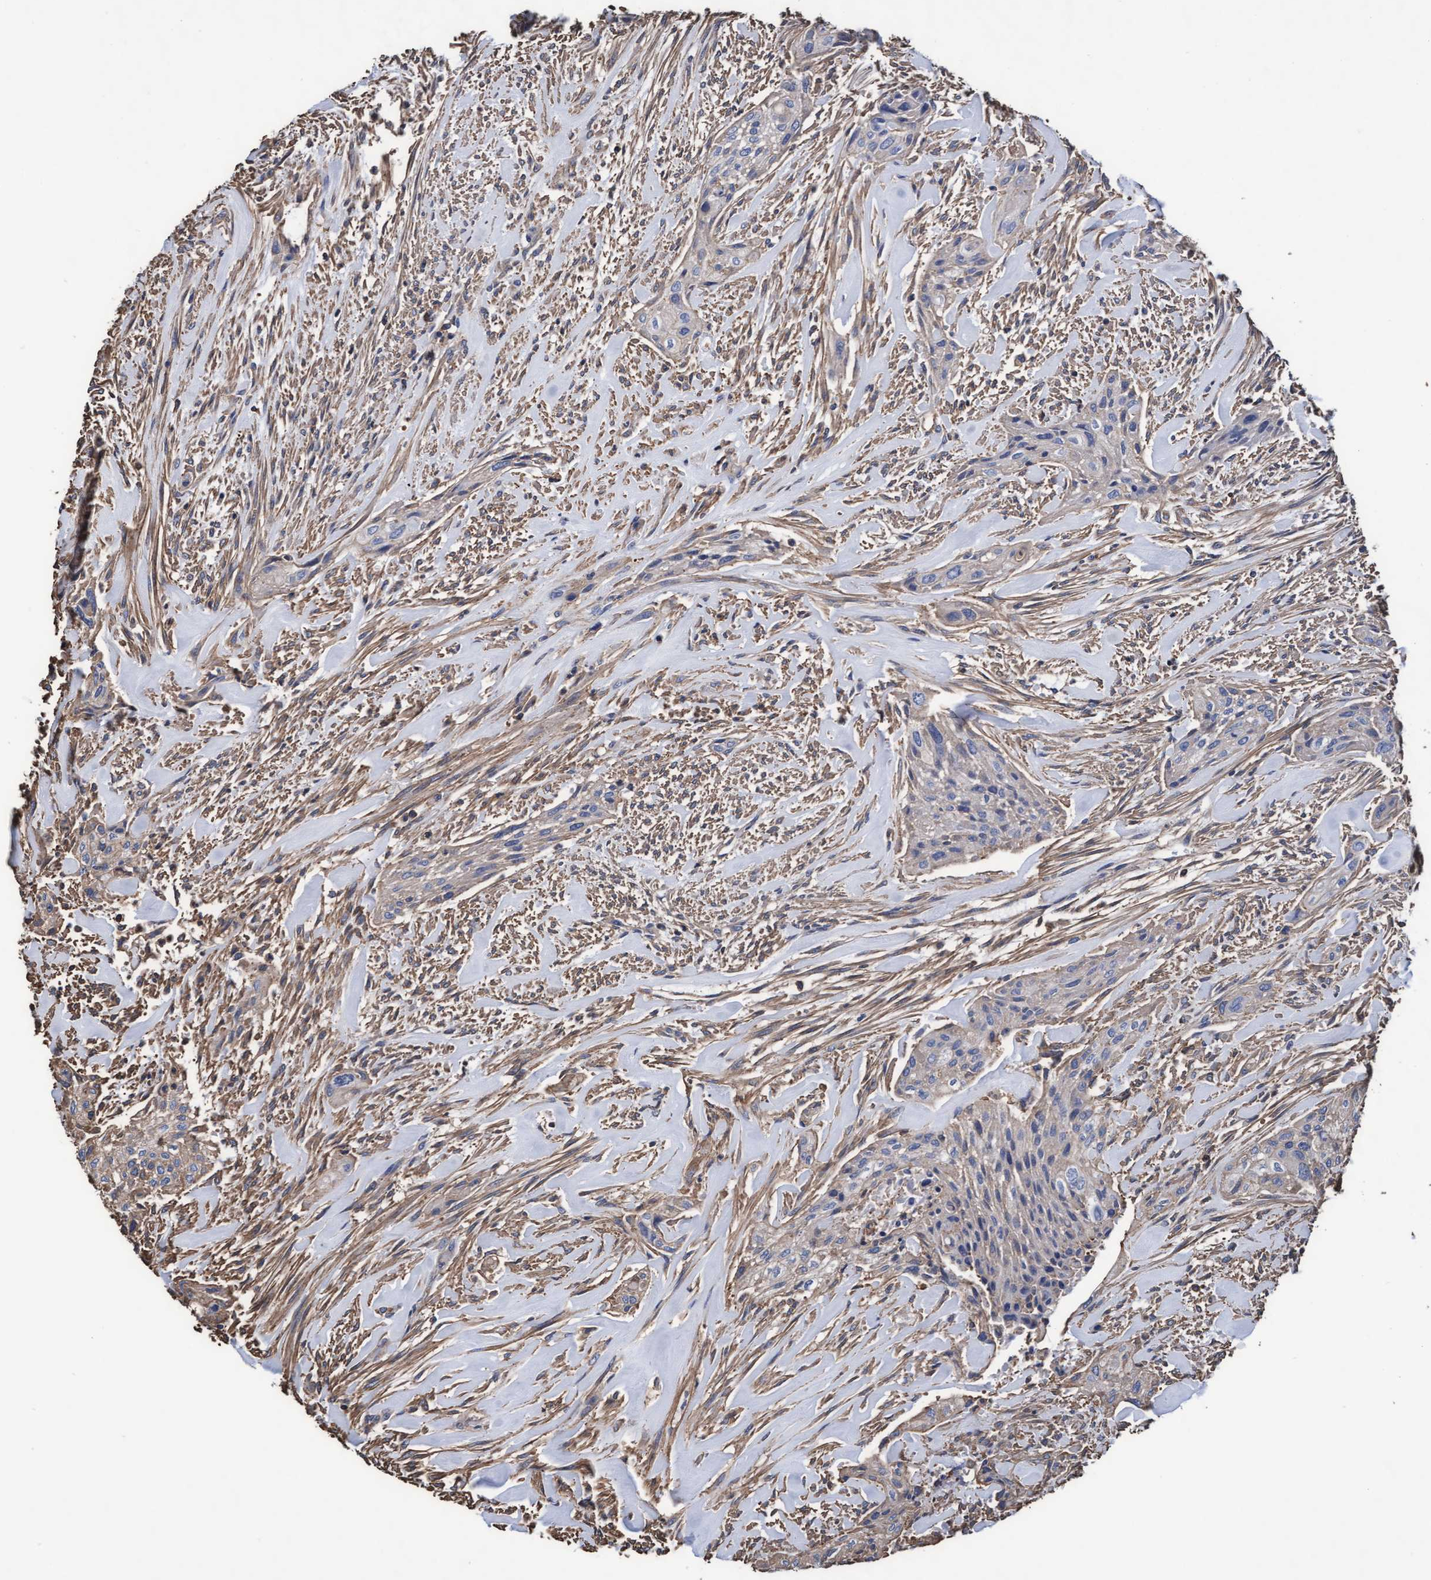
{"staining": {"intensity": "weak", "quantity": "<25%", "location": "cytoplasmic/membranous"}, "tissue": "urothelial cancer", "cell_type": "Tumor cells", "image_type": "cancer", "snomed": [{"axis": "morphology", "description": "Urothelial carcinoma, Low grade"}, {"axis": "morphology", "description": "Urothelial carcinoma, High grade"}, {"axis": "topography", "description": "Urinary bladder"}], "caption": "High magnification brightfield microscopy of urothelial cancer stained with DAB (brown) and counterstained with hematoxylin (blue): tumor cells show no significant positivity. Brightfield microscopy of IHC stained with DAB (brown) and hematoxylin (blue), captured at high magnification.", "gene": "GRHPR", "patient": {"sex": "male", "age": 35}}